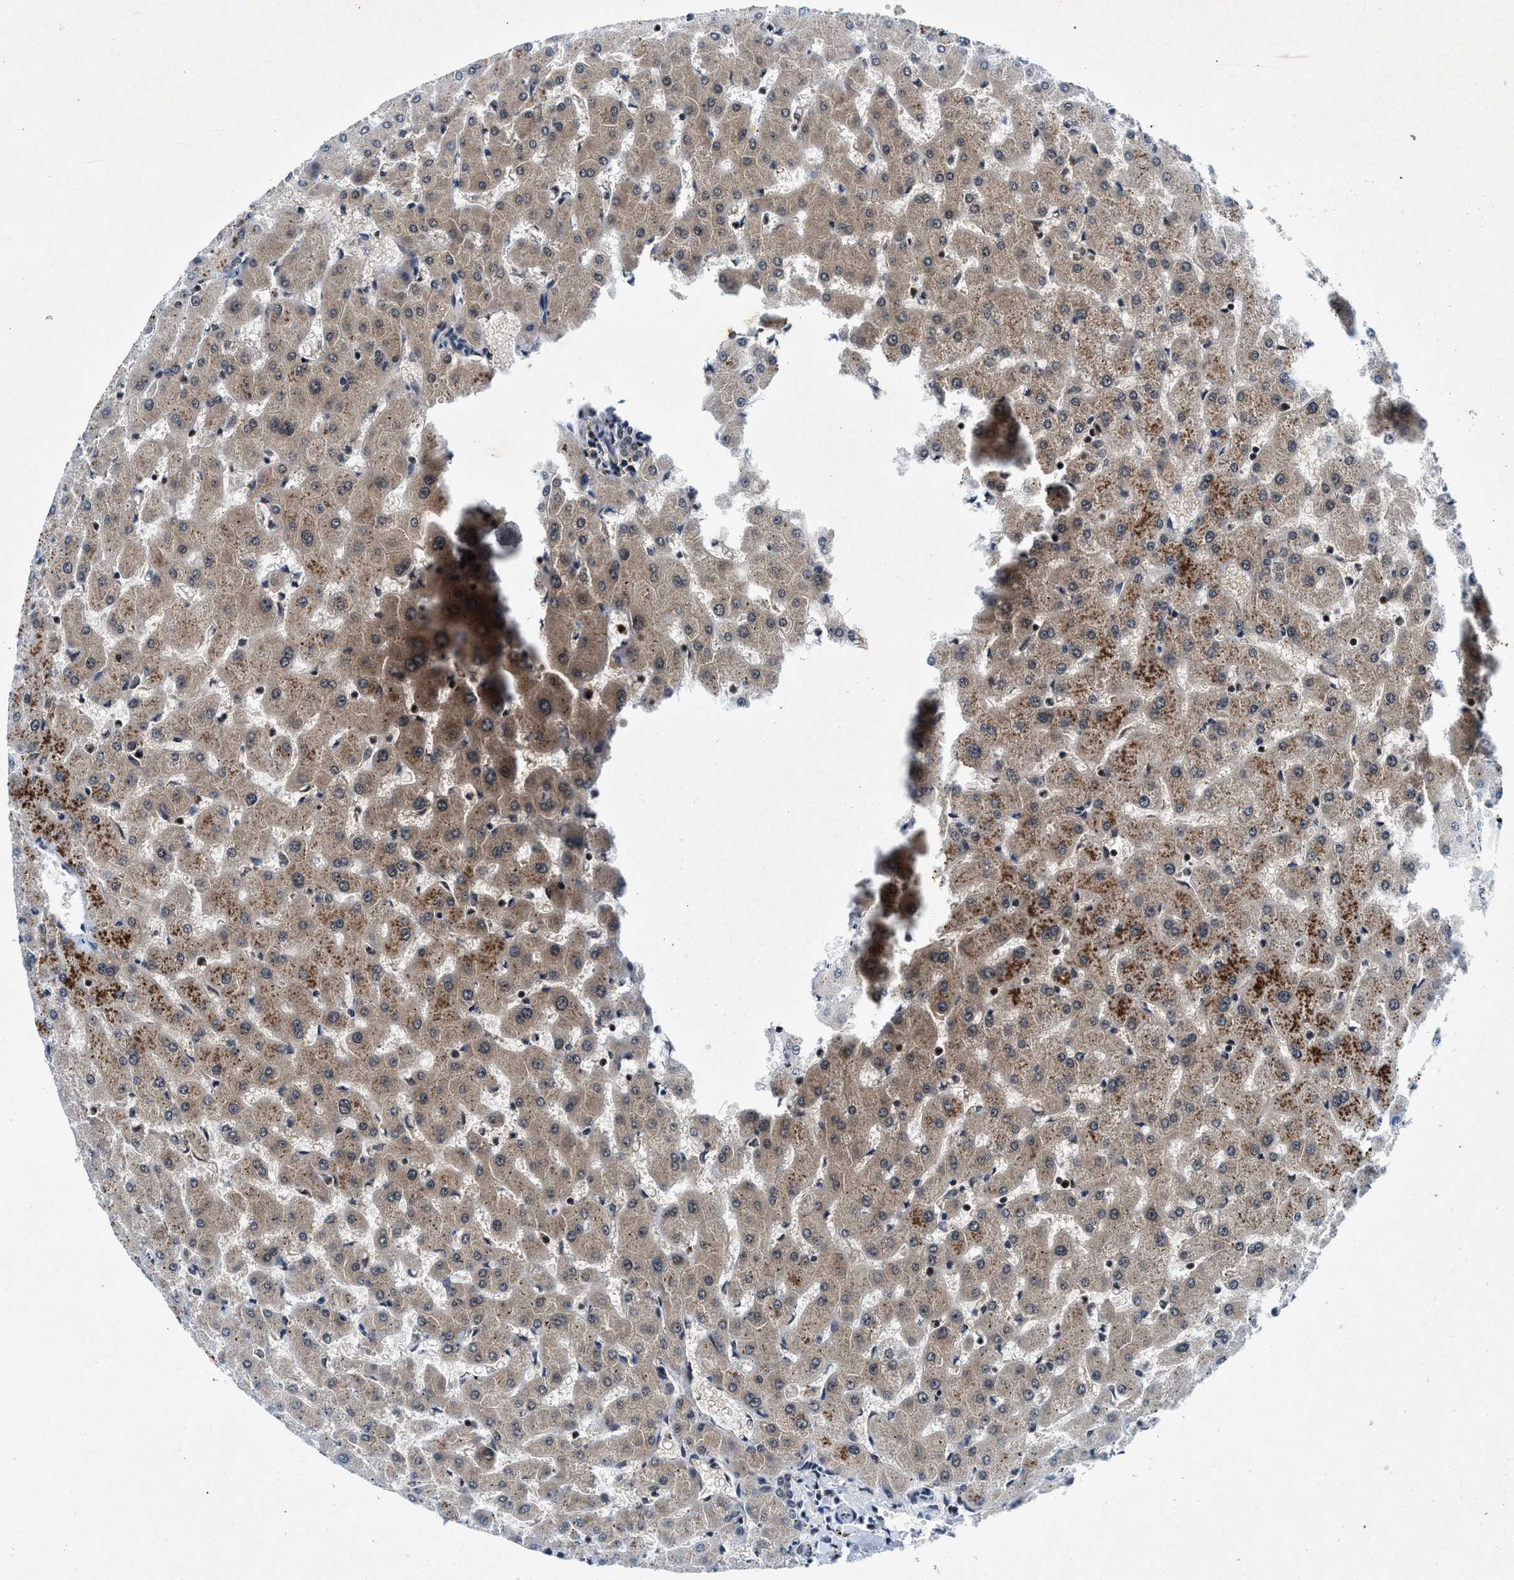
{"staining": {"intensity": "weak", "quantity": "<25%", "location": "cytoplasmic/membranous"}, "tissue": "liver", "cell_type": "Cholangiocytes", "image_type": "normal", "snomed": [{"axis": "morphology", "description": "Normal tissue, NOS"}, {"axis": "topography", "description": "Liver"}], "caption": "IHC of benign human liver displays no staining in cholangiocytes.", "gene": "NCOA1", "patient": {"sex": "female", "age": 63}}